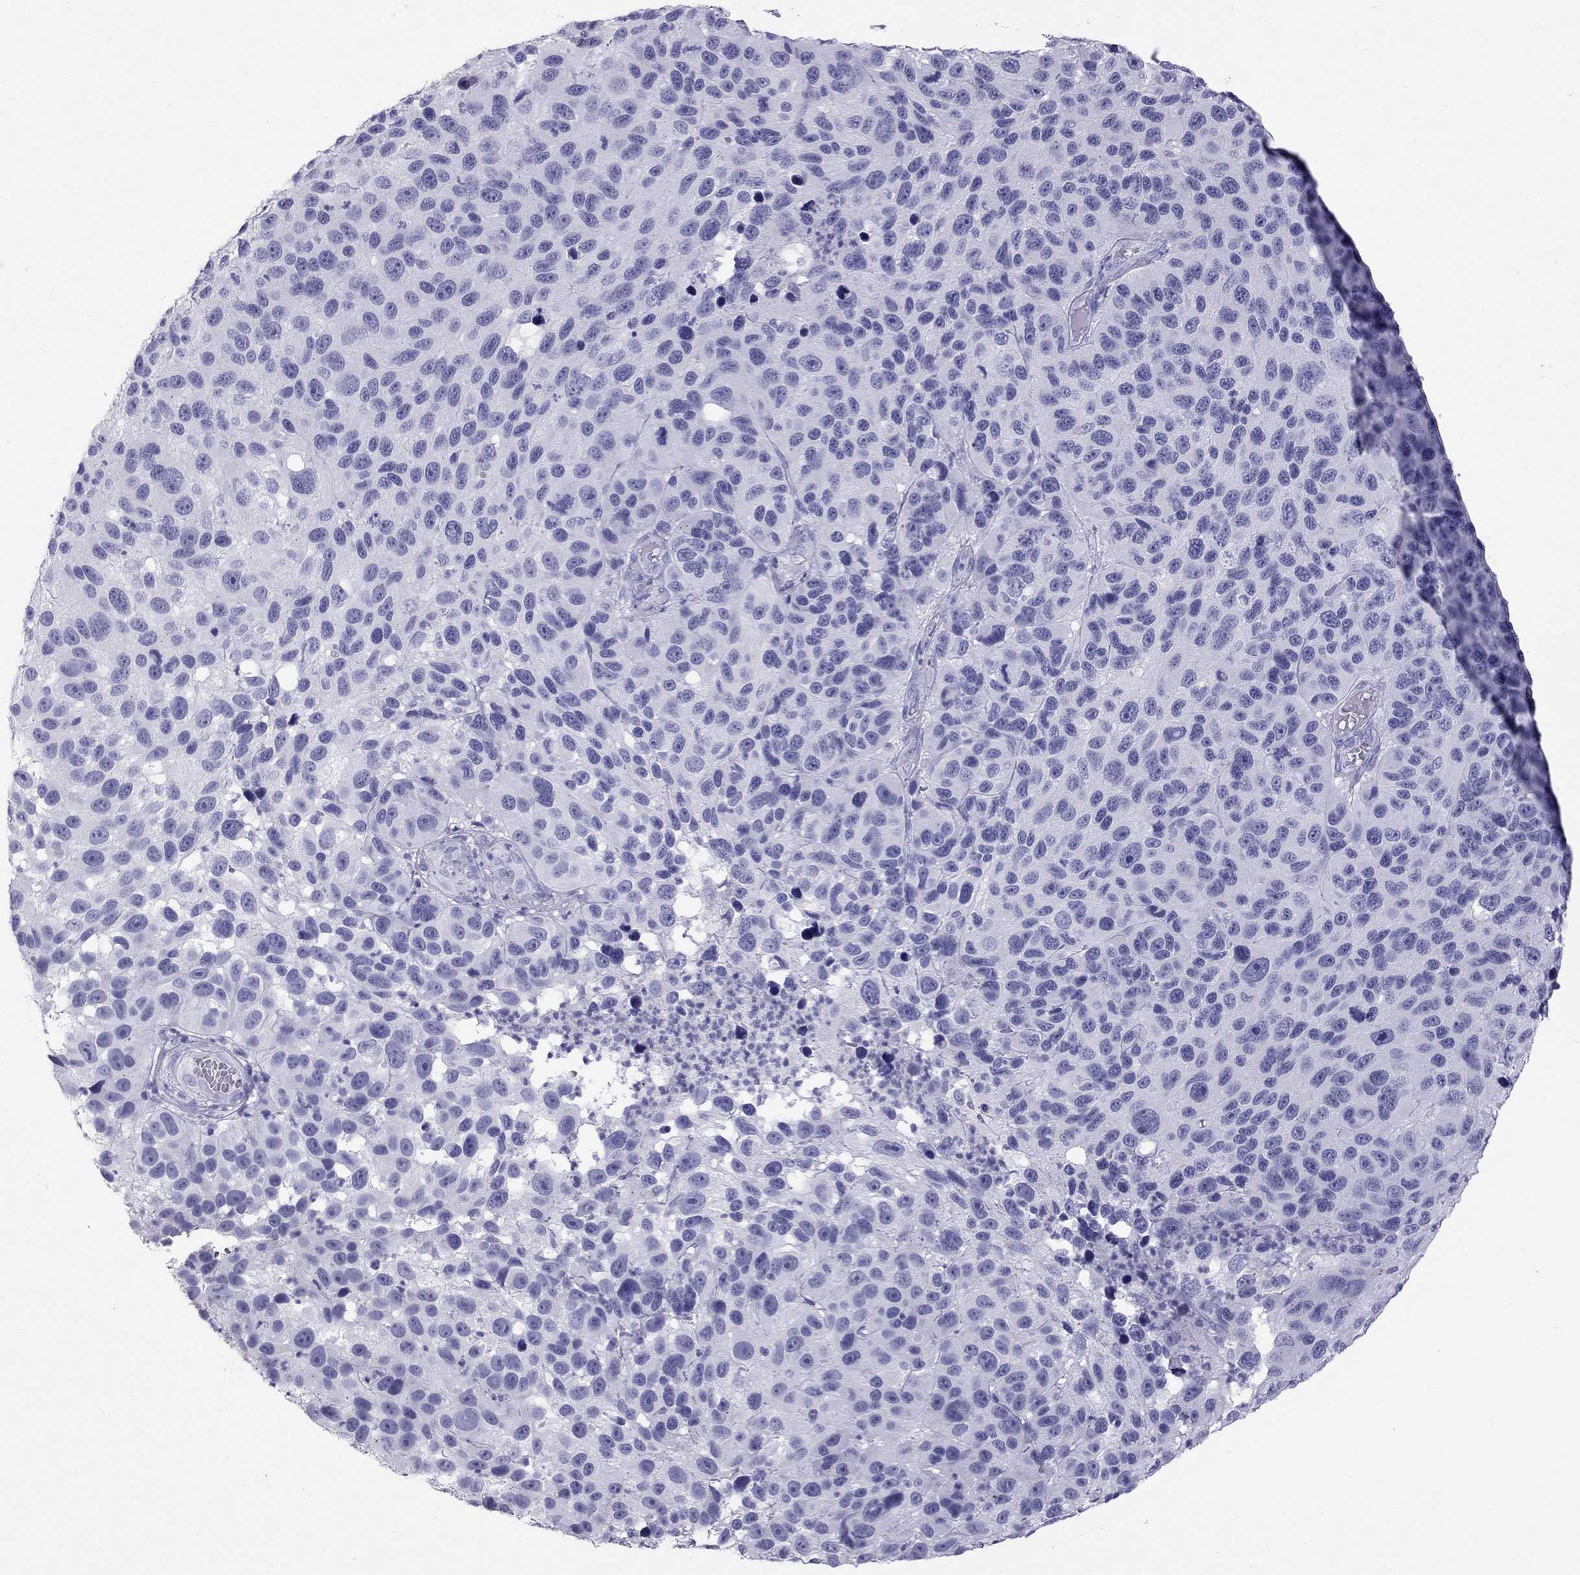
{"staining": {"intensity": "negative", "quantity": "none", "location": "none"}, "tissue": "melanoma", "cell_type": "Tumor cells", "image_type": "cancer", "snomed": [{"axis": "morphology", "description": "Malignant melanoma, NOS"}, {"axis": "topography", "description": "Skin"}], "caption": "This image is of melanoma stained with IHC to label a protein in brown with the nuclei are counter-stained blue. There is no positivity in tumor cells.", "gene": "TRPM3", "patient": {"sex": "male", "age": 53}}